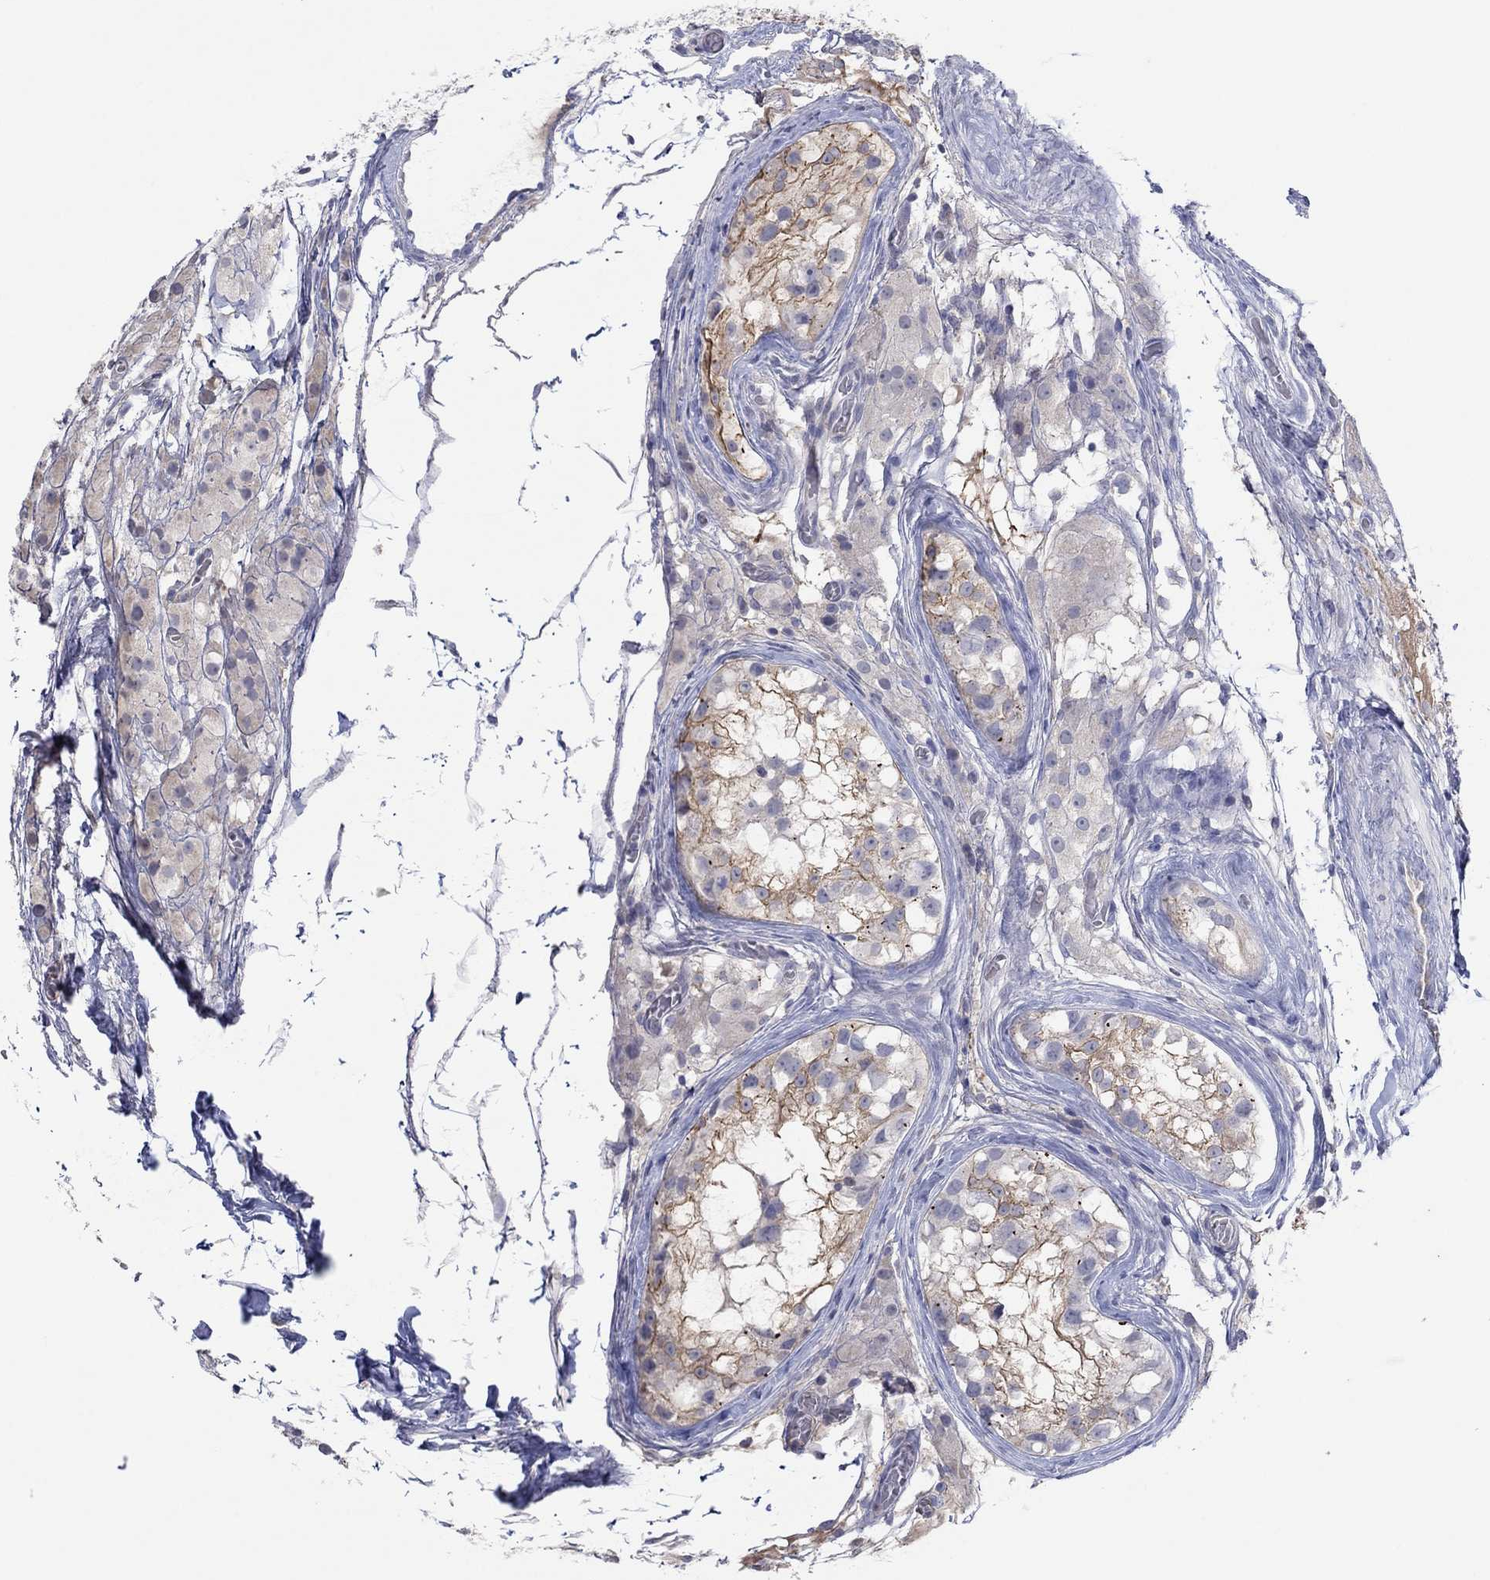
{"staining": {"intensity": "negative", "quantity": "none", "location": "none"}, "tissue": "testis cancer", "cell_type": "Tumor cells", "image_type": "cancer", "snomed": [{"axis": "morphology", "description": "Seminoma, NOS"}, {"axis": "morphology", "description": "Carcinoma, Embryonal, NOS"}, {"axis": "topography", "description": "Testis"}], "caption": "Embryonal carcinoma (testis) stained for a protein using immunohistochemistry demonstrates no expression tumor cells.", "gene": "PLCL2", "patient": {"sex": "male", "age": 22}}